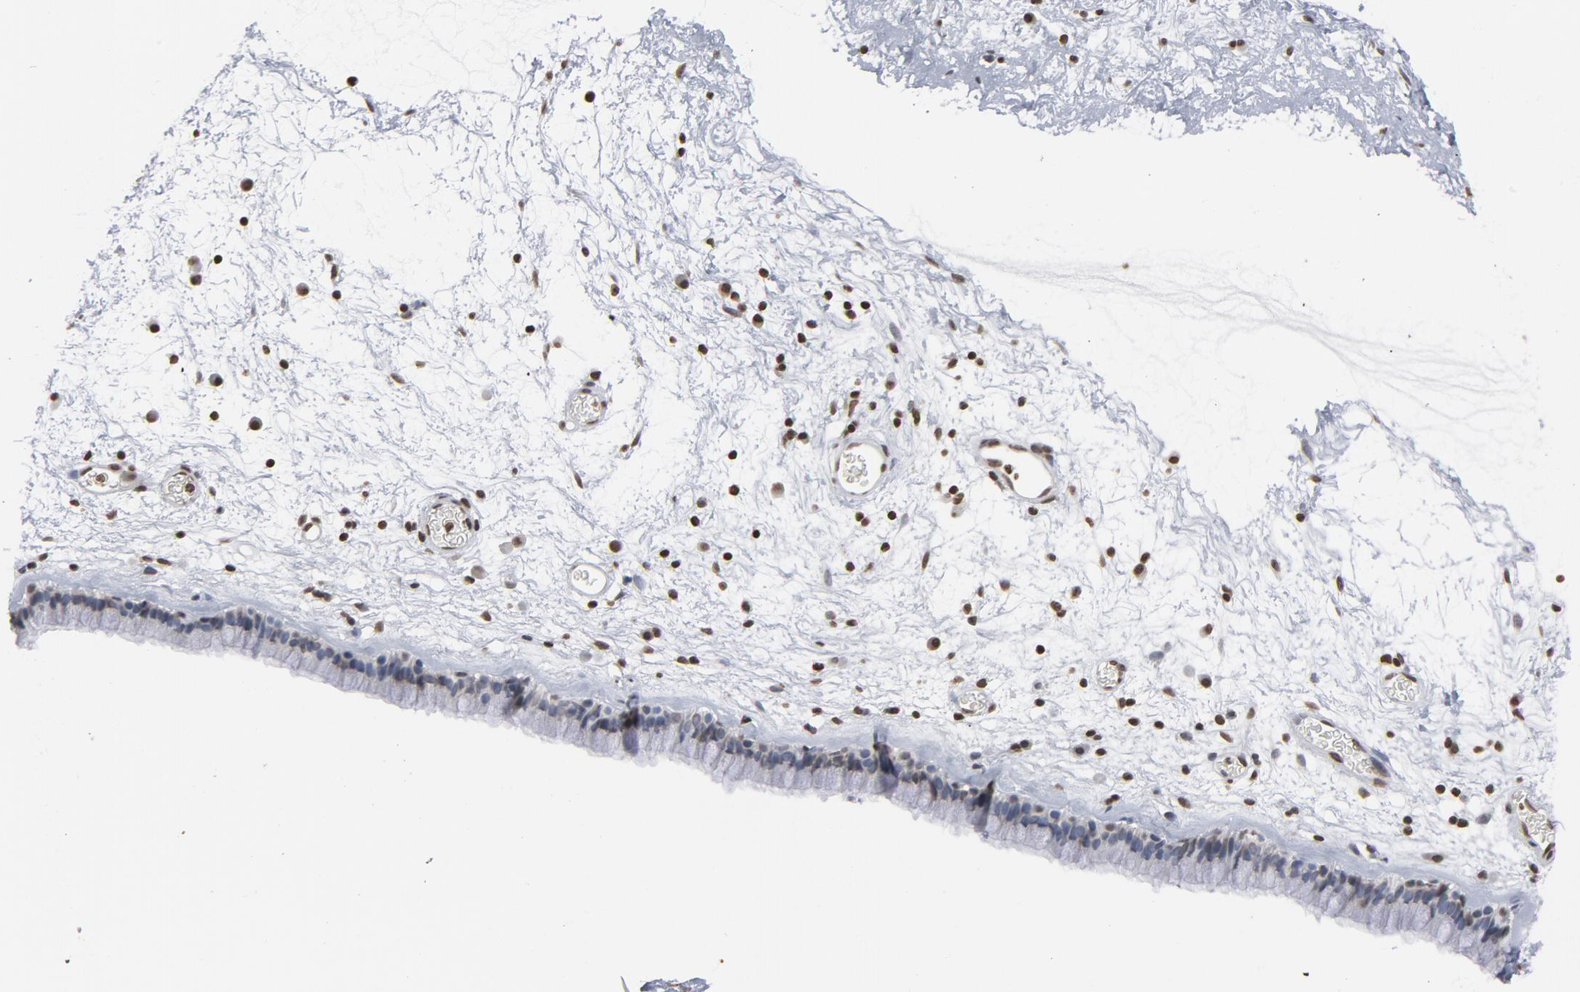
{"staining": {"intensity": "negative", "quantity": "none", "location": "none"}, "tissue": "nasopharynx", "cell_type": "Respiratory epithelial cells", "image_type": "normal", "snomed": [{"axis": "morphology", "description": "Normal tissue, NOS"}, {"axis": "morphology", "description": "Inflammation, NOS"}, {"axis": "topography", "description": "Nasopharynx"}], "caption": "Immunohistochemical staining of unremarkable nasopharynx exhibits no significant positivity in respiratory epithelial cells. Brightfield microscopy of IHC stained with DAB (brown) and hematoxylin (blue), captured at high magnification.", "gene": "H2AC12", "patient": {"sex": "male", "age": 48}}